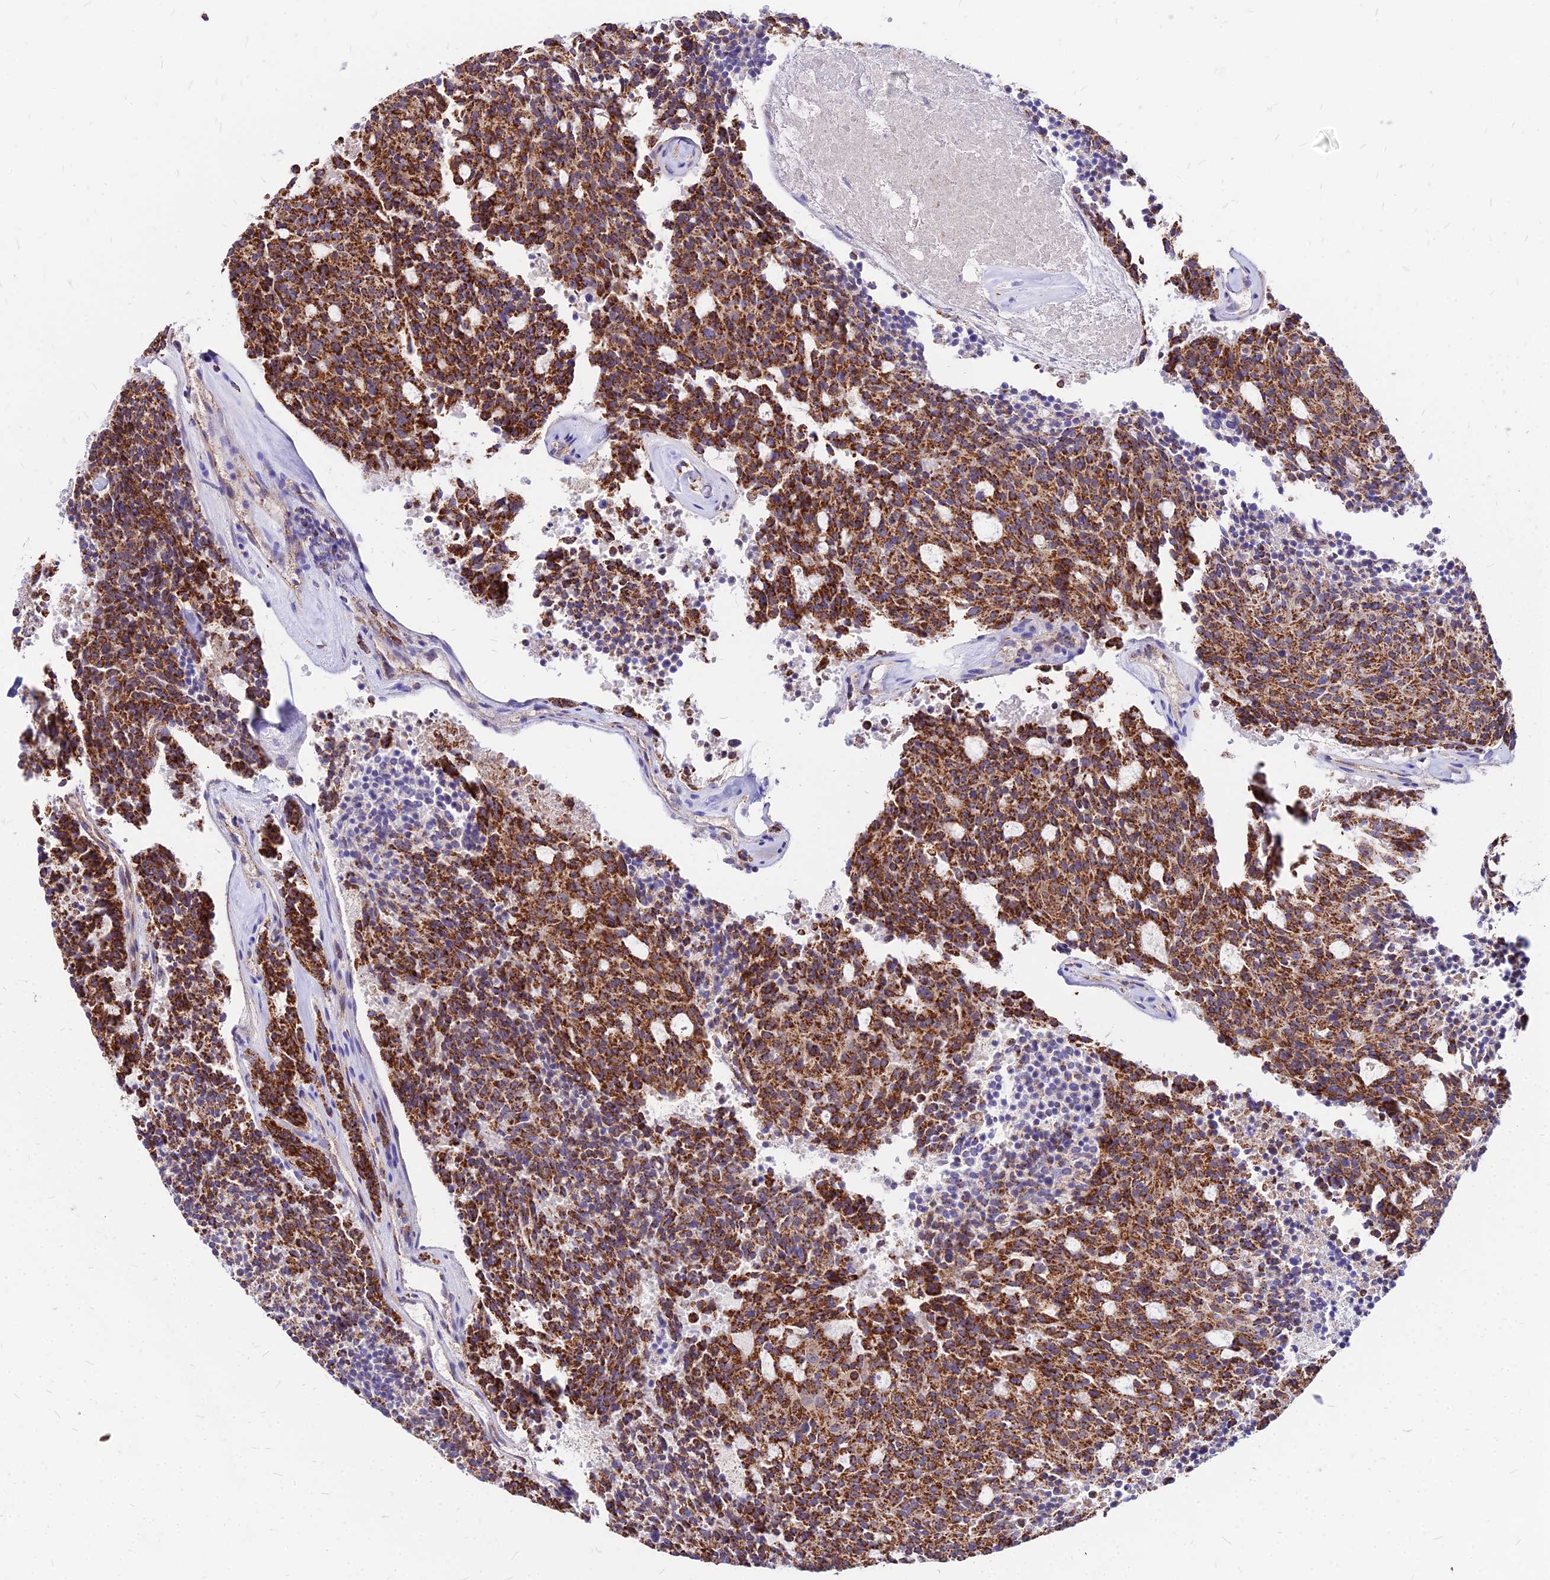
{"staining": {"intensity": "strong", "quantity": ">75%", "location": "cytoplasmic/membranous"}, "tissue": "carcinoid", "cell_type": "Tumor cells", "image_type": "cancer", "snomed": [{"axis": "morphology", "description": "Carcinoid, malignant, NOS"}, {"axis": "topography", "description": "Pancreas"}], "caption": "IHC photomicrograph of human carcinoid stained for a protein (brown), which reveals high levels of strong cytoplasmic/membranous staining in approximately >75% of tumor cells.", "gene": "DLD", "patient": {"sex": "female", "age": 54}}